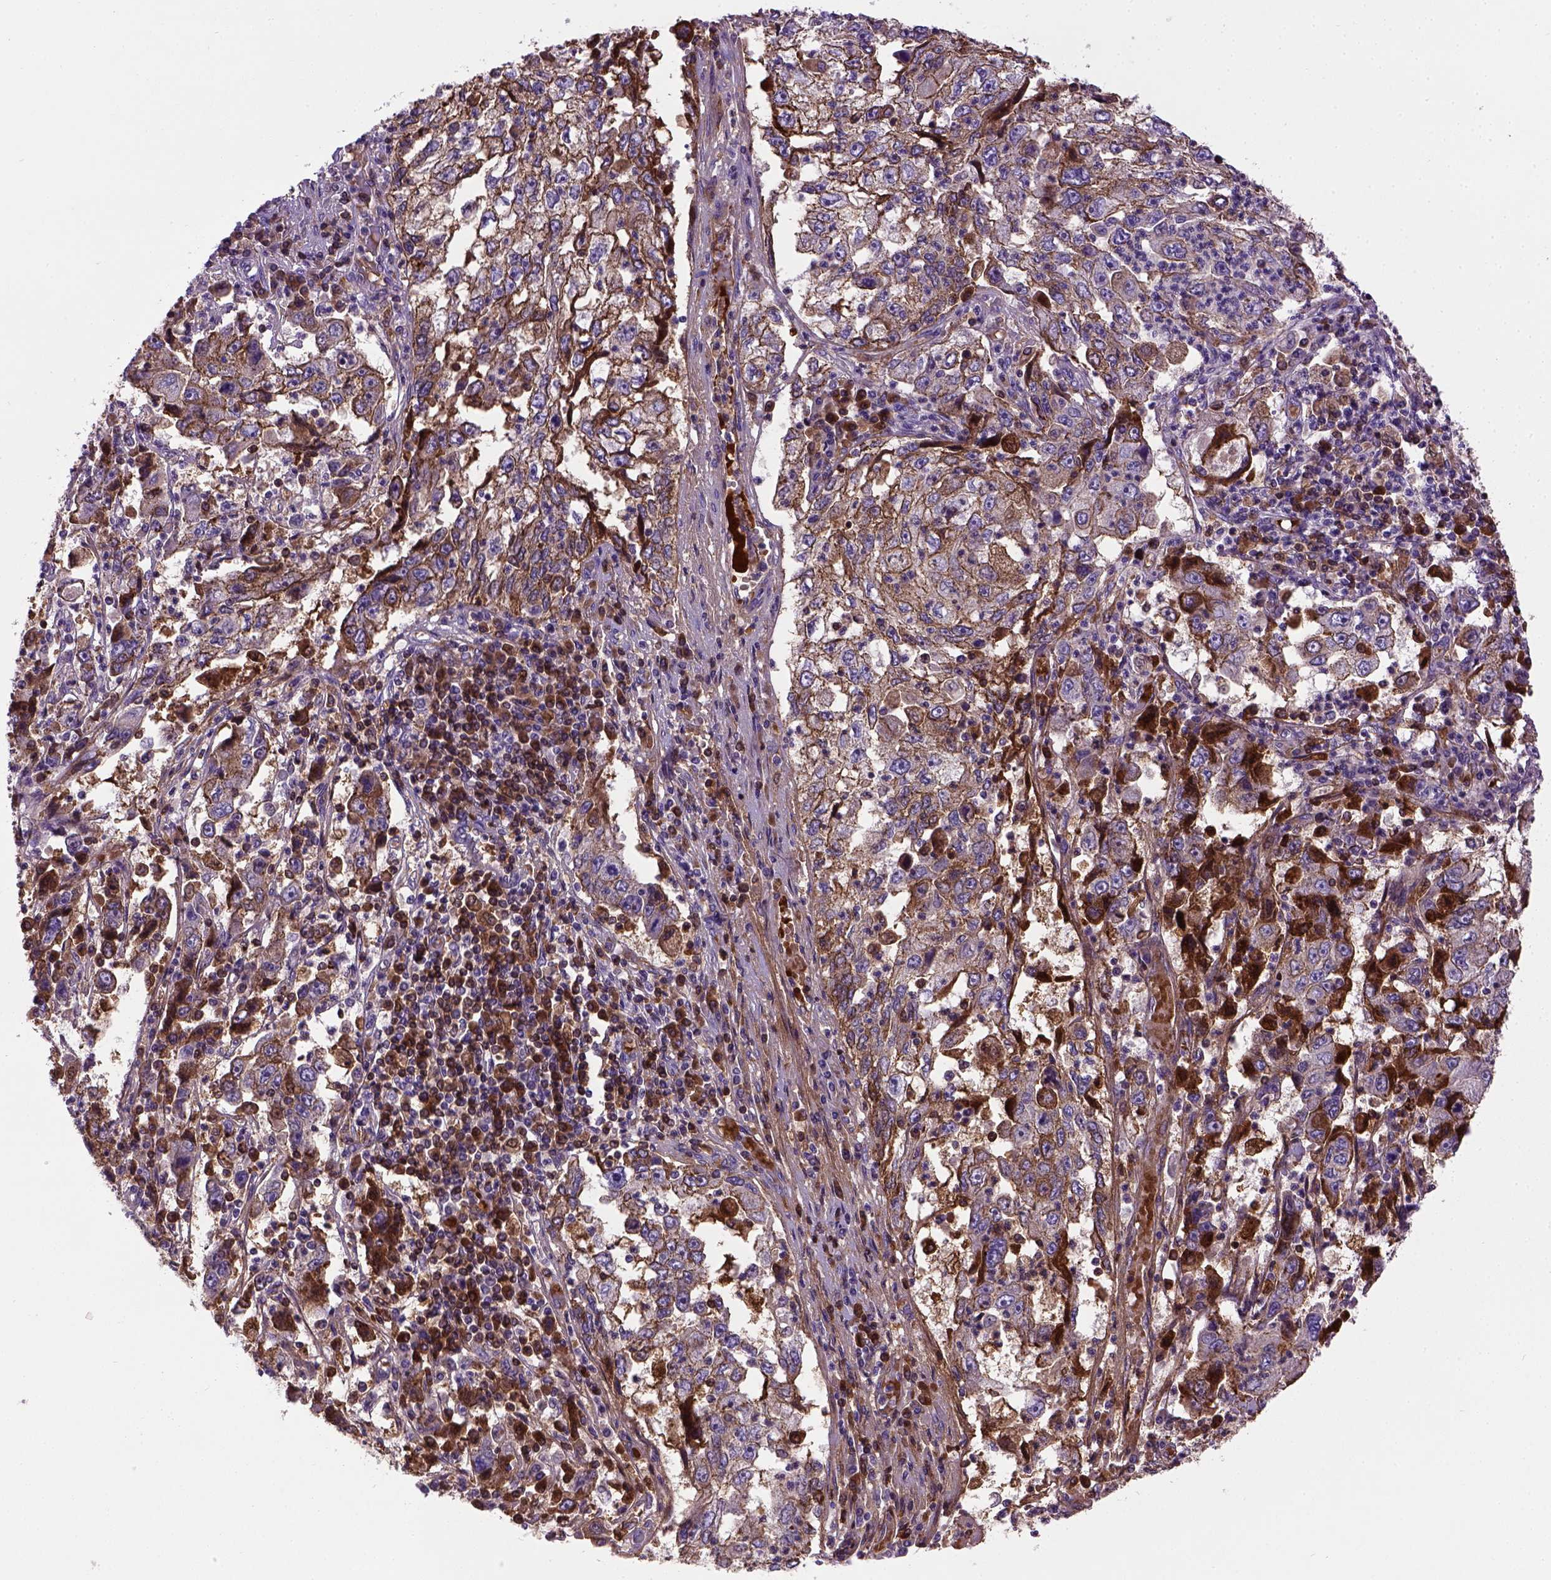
{"staining": {"intensity": "moderate", "quantity": ">75%", "location": "cytoplasmic/membranous"}, "tissue": "cervical cancer", "cell_type": "Tumor cells", "image_type": "cancer", "snomed": [{"axis": "morphology", "description": "Squamous cell carcinoma, NOS"}, {"axis": "topography", "description": "Cervix"}], "caption": "High-magnification brightfield microscopy of squamous cell carcinoma (cervical) stained with DAB (3,3'-diaminobenzidine) (brown) and counterstained with hematoxylin (blue). tumor cells exhibit moderate cytoplasmic/membranous expression is appreciated in approximately>75% of cells.", "gene": "CDH1", "patient": {"sex": "female", "age": 36}}